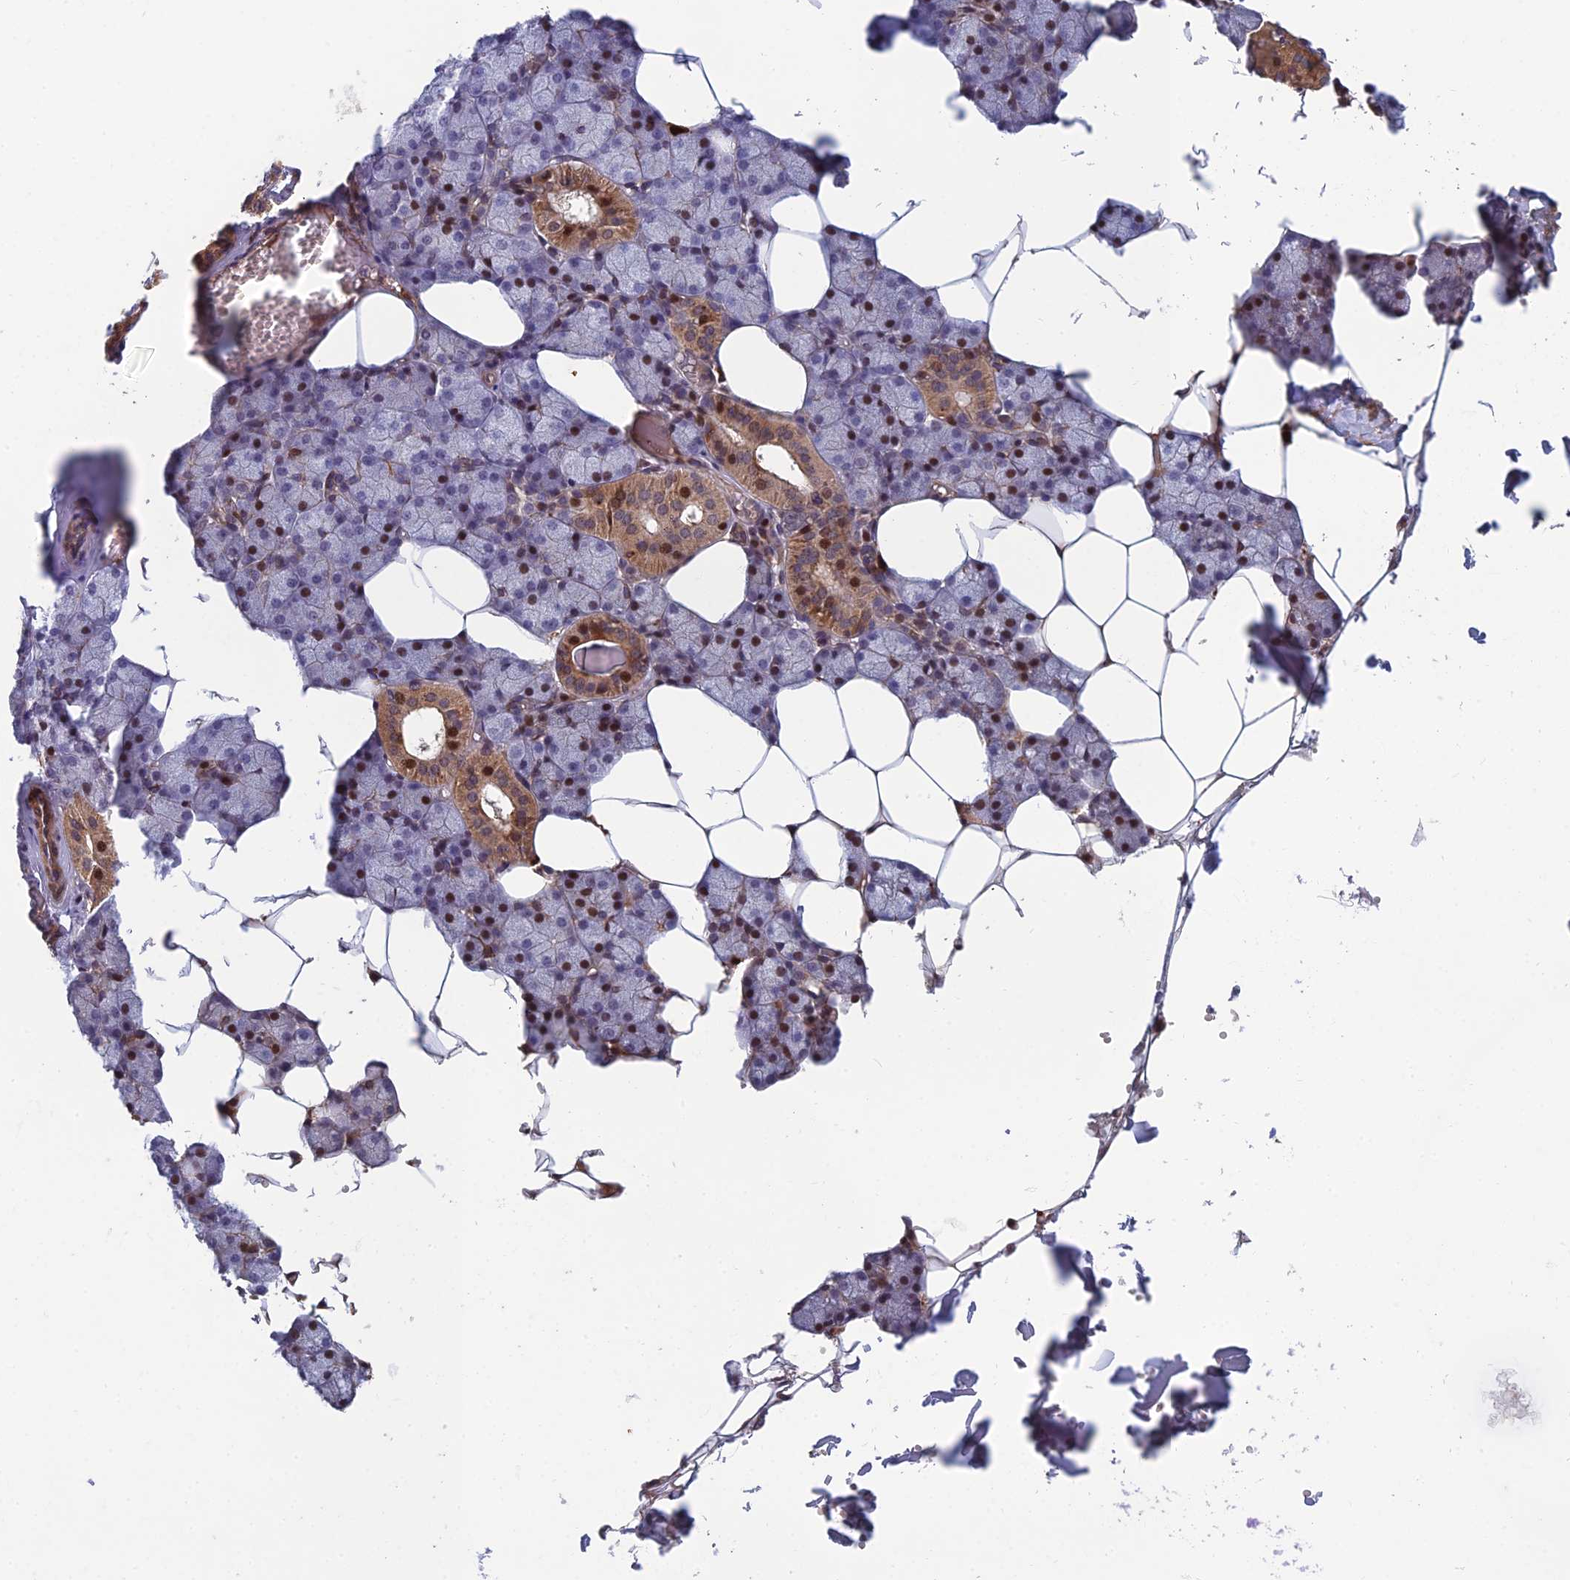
{"staining": {"intensity": "moderate", "quantity": "25%-75%", "location": "cytoplasmic/membranous,nuclear"}, "tissue": "salivary gland", "cell_type": "Glandular cells", "image_type": "normal", "snomed": [{"axis": "morphology", "description": "Normal tissue, NOS"}, {"axis": "topography", "description": "Salivary gland"}], "caption": "Salivary gland stained for a protein (brown) displays moderate cytoplasmic/membranous,nuclear positive staining in approximately 25%-75% of glandular cells.", "gene": "CCDC183", "patient": {"sex": "male", "age": 62}}